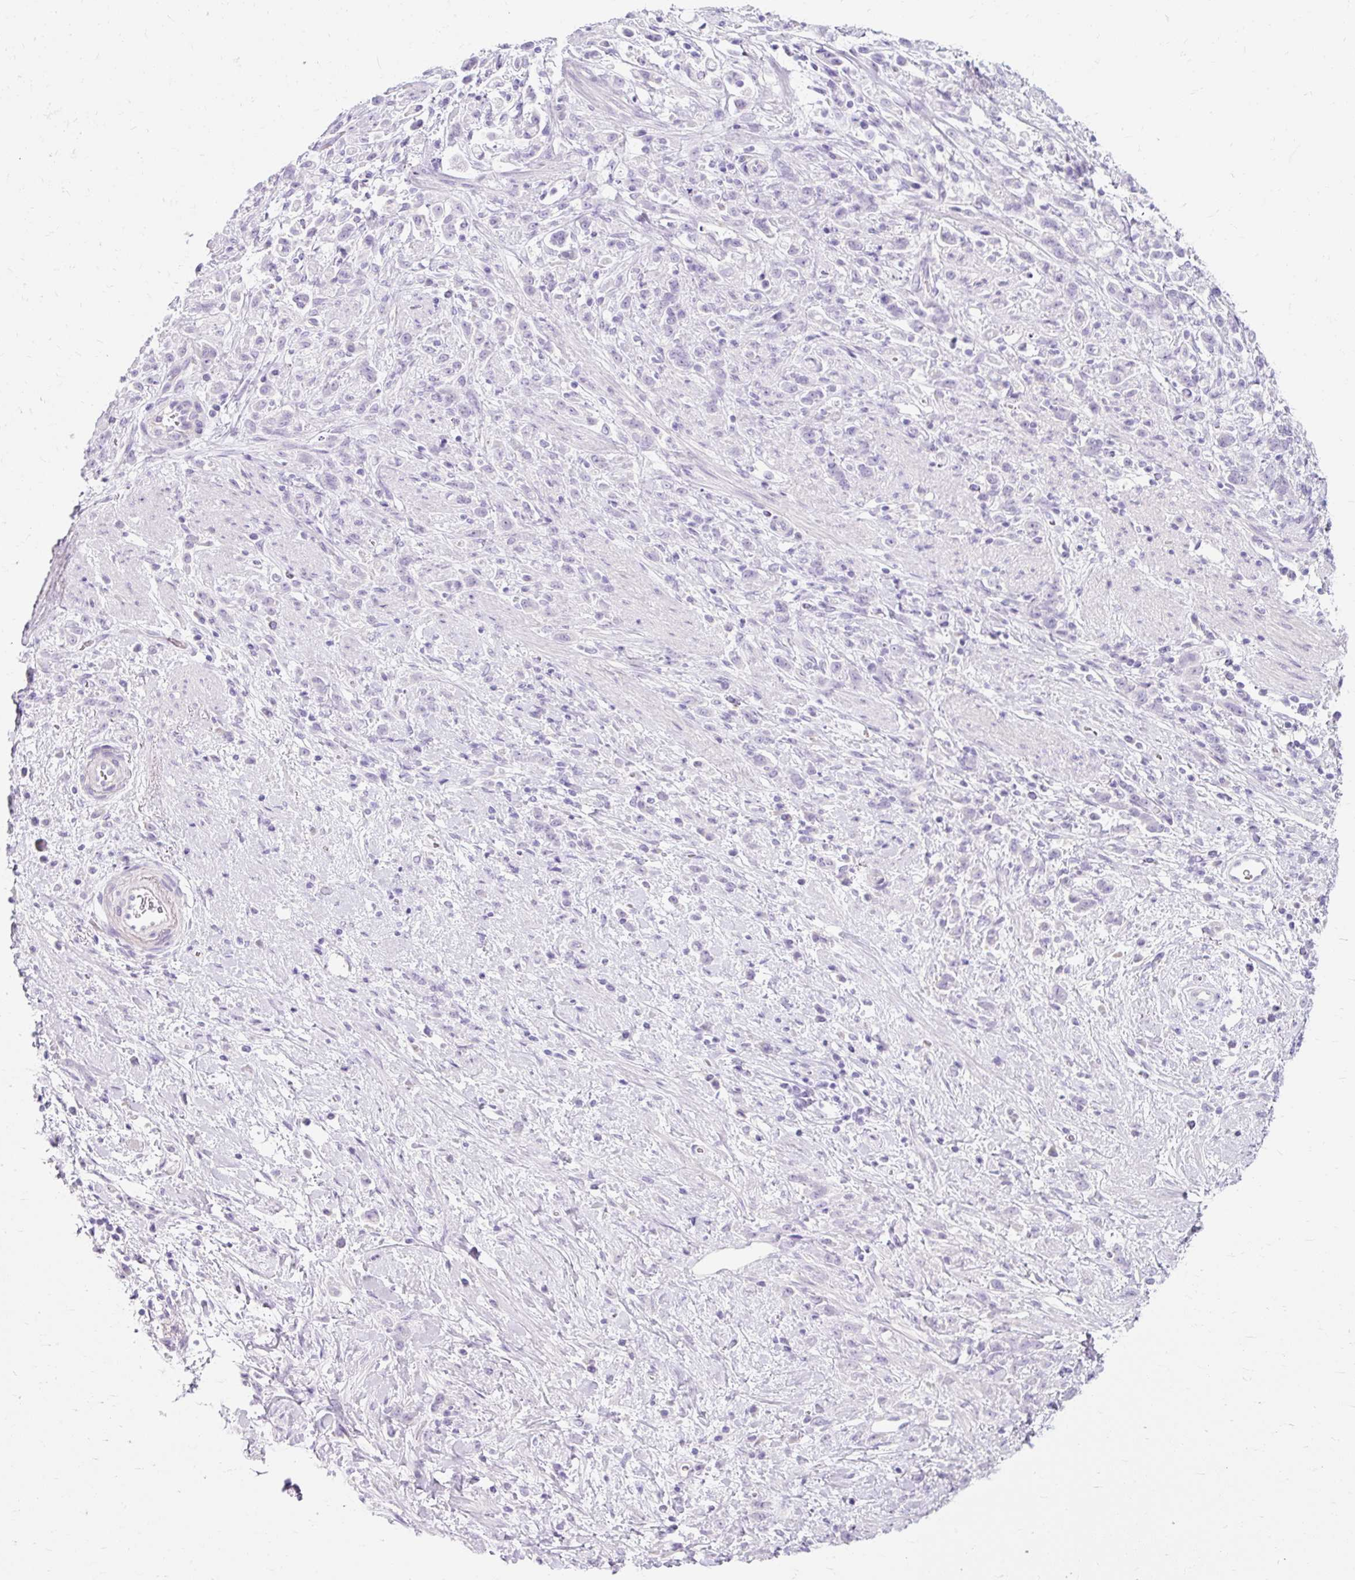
{"staining": {"intensity": "negative", "quantity": "none", "location": "none"}, "tissue": "stomach cancer", "cell_type": "Tumor cells", "image_type": "cancer", "snomed": [{"axis": "morphology", "description": "Adenocarcinoma, NOS"}, {"axis": "topography", "description": "Stomach"}], "caption": "Stomach cancer (adenocarcinoma) was stained to show a protein in brown. There is no significant positivity in tumor cells.", "gene": "TMEM213", "patient": {"sex": "female", "age": 60}}